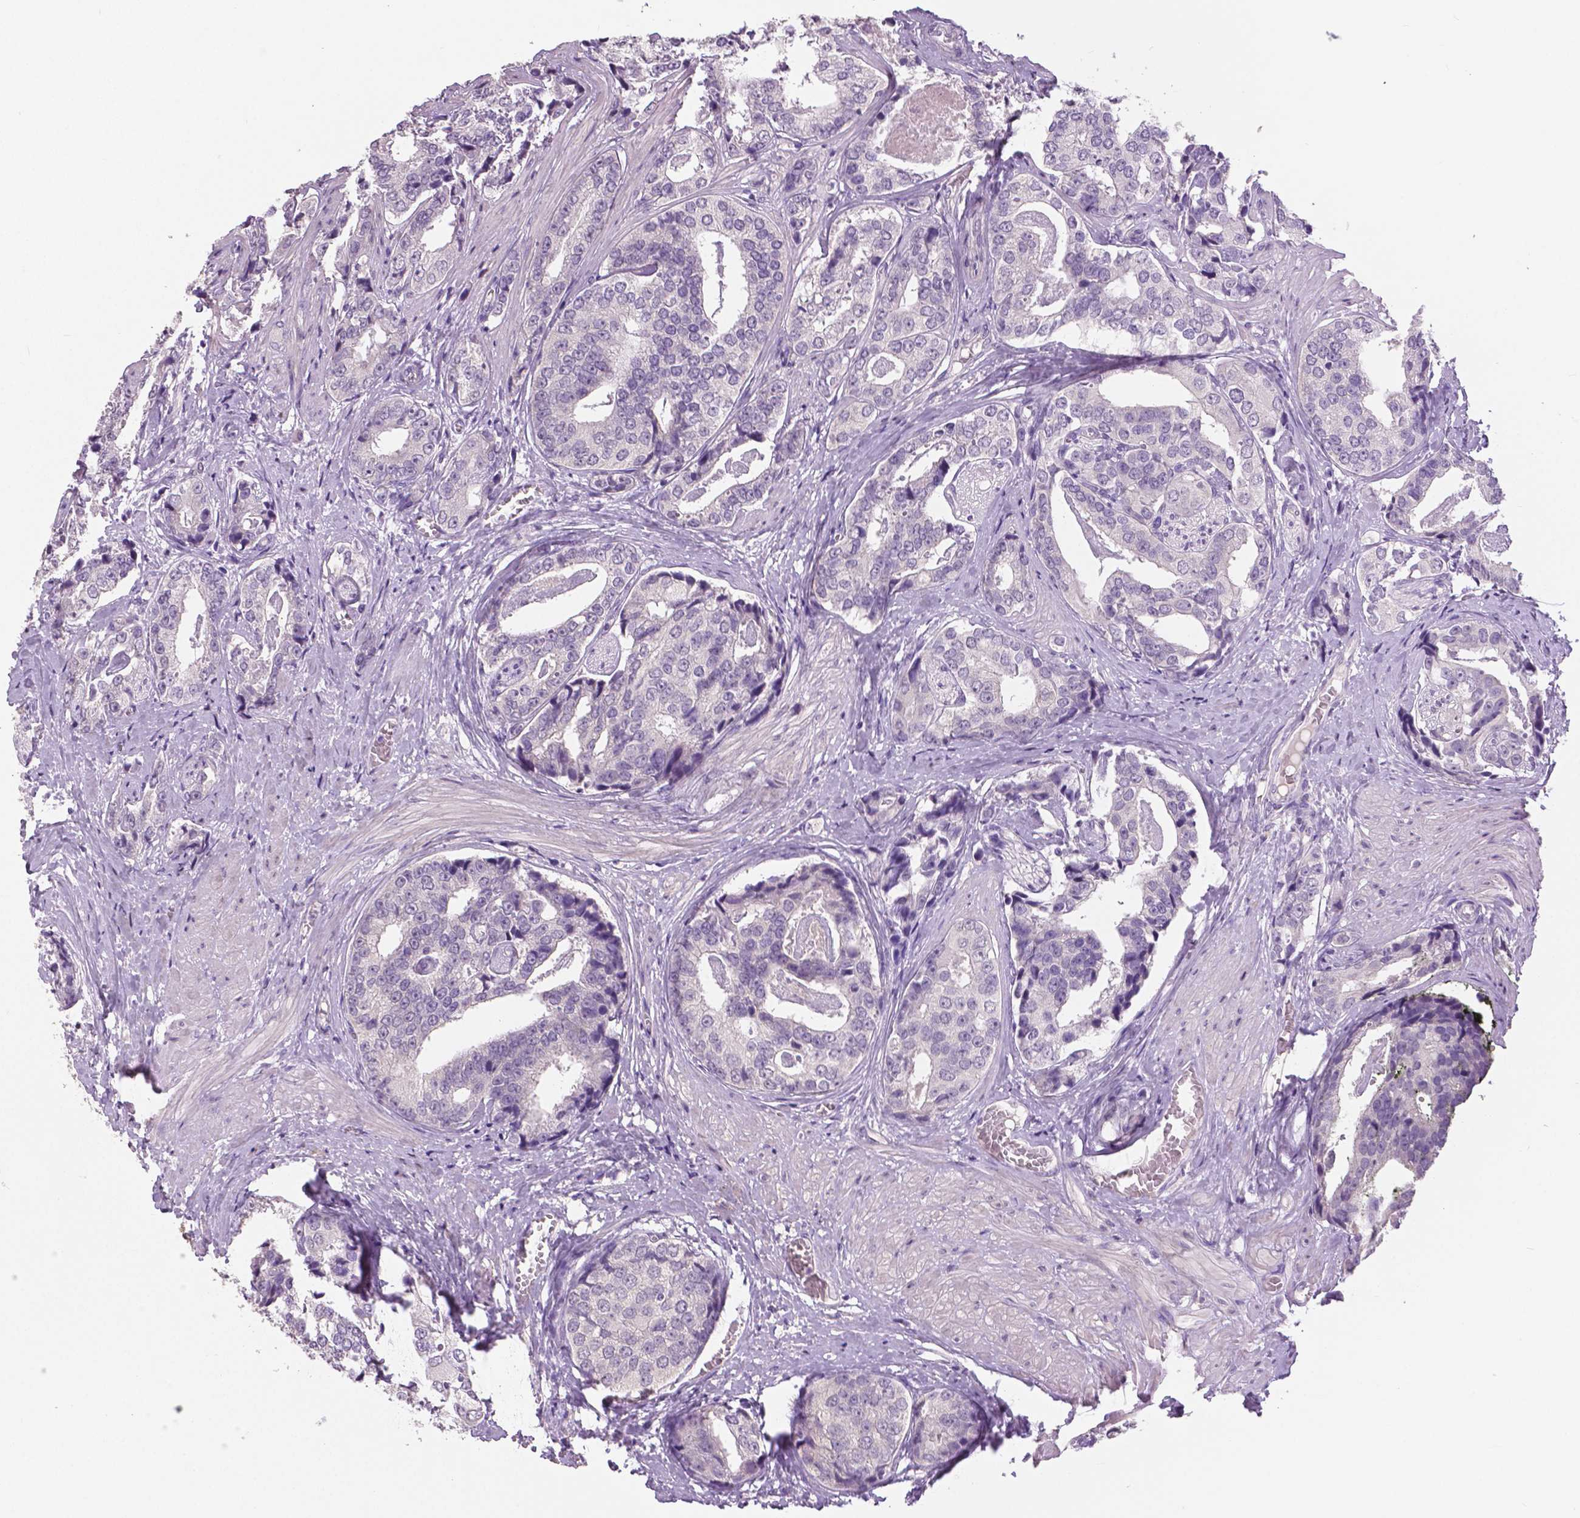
{"staining": {"intensity": "negative", "quantity": "none", "location": "none"}, "tissue": "prostate cancer", "cell_type": "Tumor cells", "image_type": "cancer", "snomed": [{"axis": "morphology", "description": "Adenocarcinoma, High grade"}, {"axis": "topography", "description": "Prostate"}], "caption": "Immunohistochemistry (IHC) photomicrograph of prostate cancer stained for a protein (brown), which shows no expression in tumor cells.", "gene": "GRIN2A", "patient": {"sex": "male", "age": 71}}